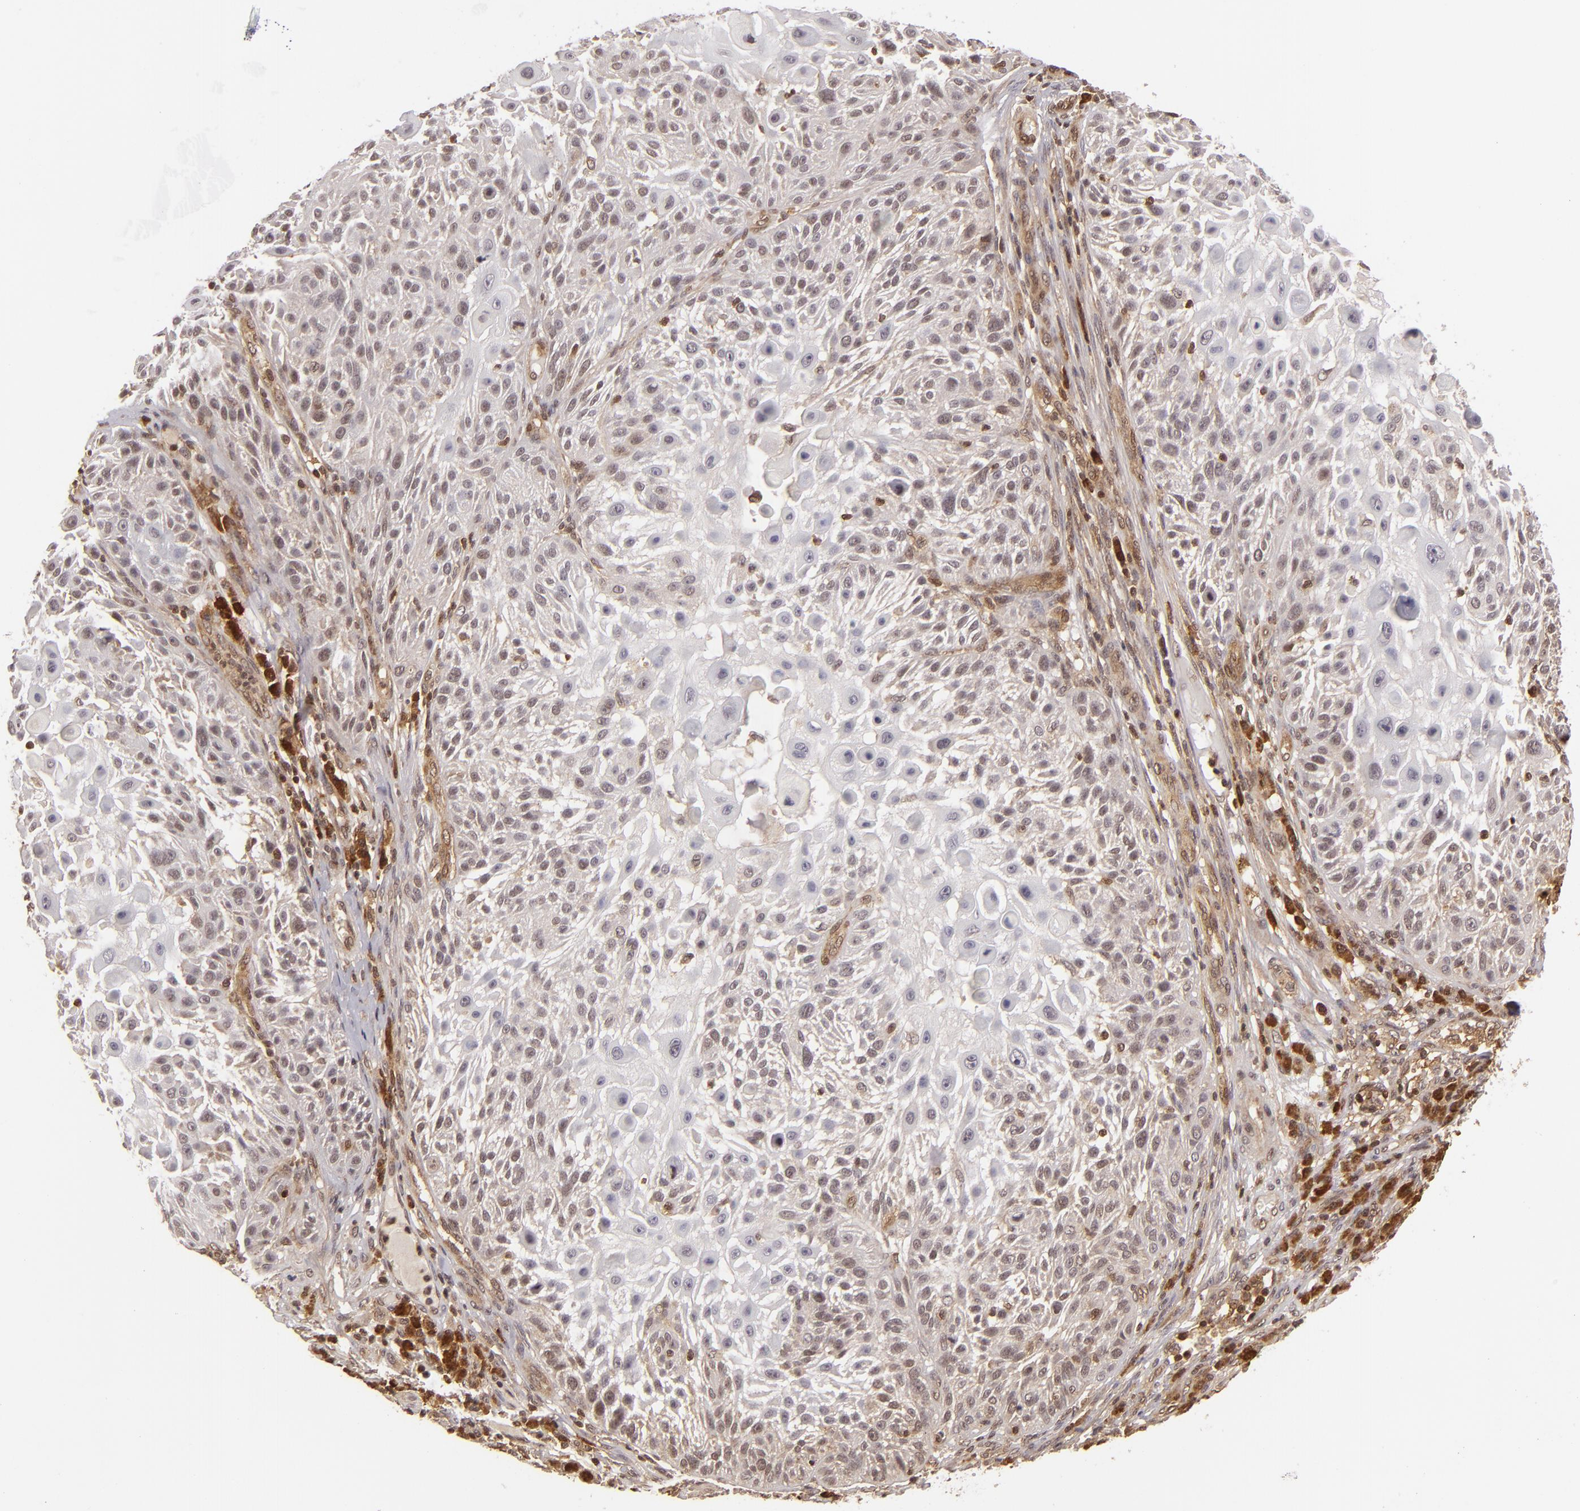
{"staining": {"intensity": "weak", "quantity": "25%-75%", "location": "cytoplasmic/membranous"}, "tissue": "skin cancer", "cell_type": "Tumor cells", "image_type": "cancer", "snomed": [{"axis": "morphology", "description": "Squamous cell carcinoma, NOS"}, {"axis": "topography", "description": "Skin"}], "caption": "Protein staining of skin cancer tissue exhibits weak cytoplasmic/membranous positivity in about 25%-75% of tumor cells. (IHC, brightfield microscopy, high magnification).", "gene": "ZBTB33", "patient": {"sex": "female", "age": 89}}